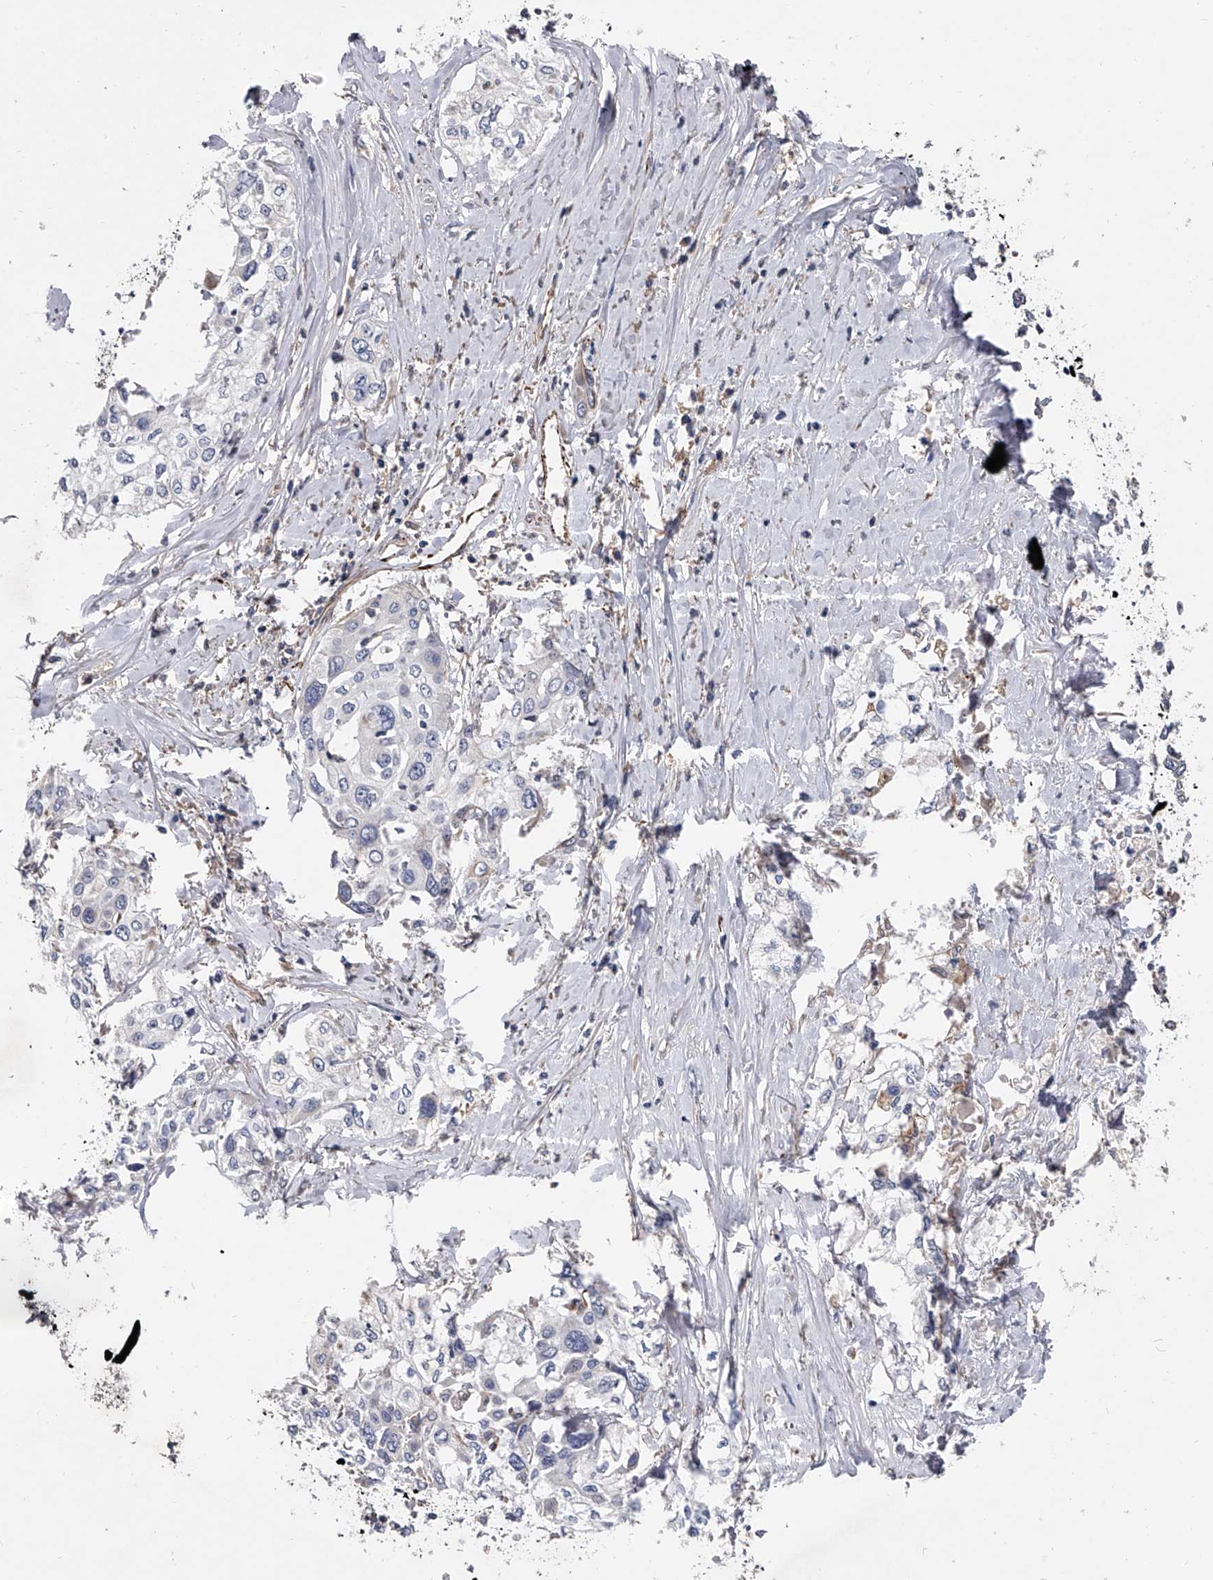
{"staining": {"intensity": "negative", "quantity": "none", "location": "none"}, "tissue": "cervical cancer", "cell_type": "Tumor cells", "image_type": "cancer", "snomed": [{"axis": "morphology", "description": "Squamous cell carcinoma, NOS"}, {"axis": "topography", "description": "Cervix"}], "caption": "DAB (3,3'-diaminobenzidine) immunohistochemical staining of cervical cancer demonstrates no significant positivity in tumor cells.", "gene": "EFCAB7", "patient": {"sex": "female", "age": 31}}